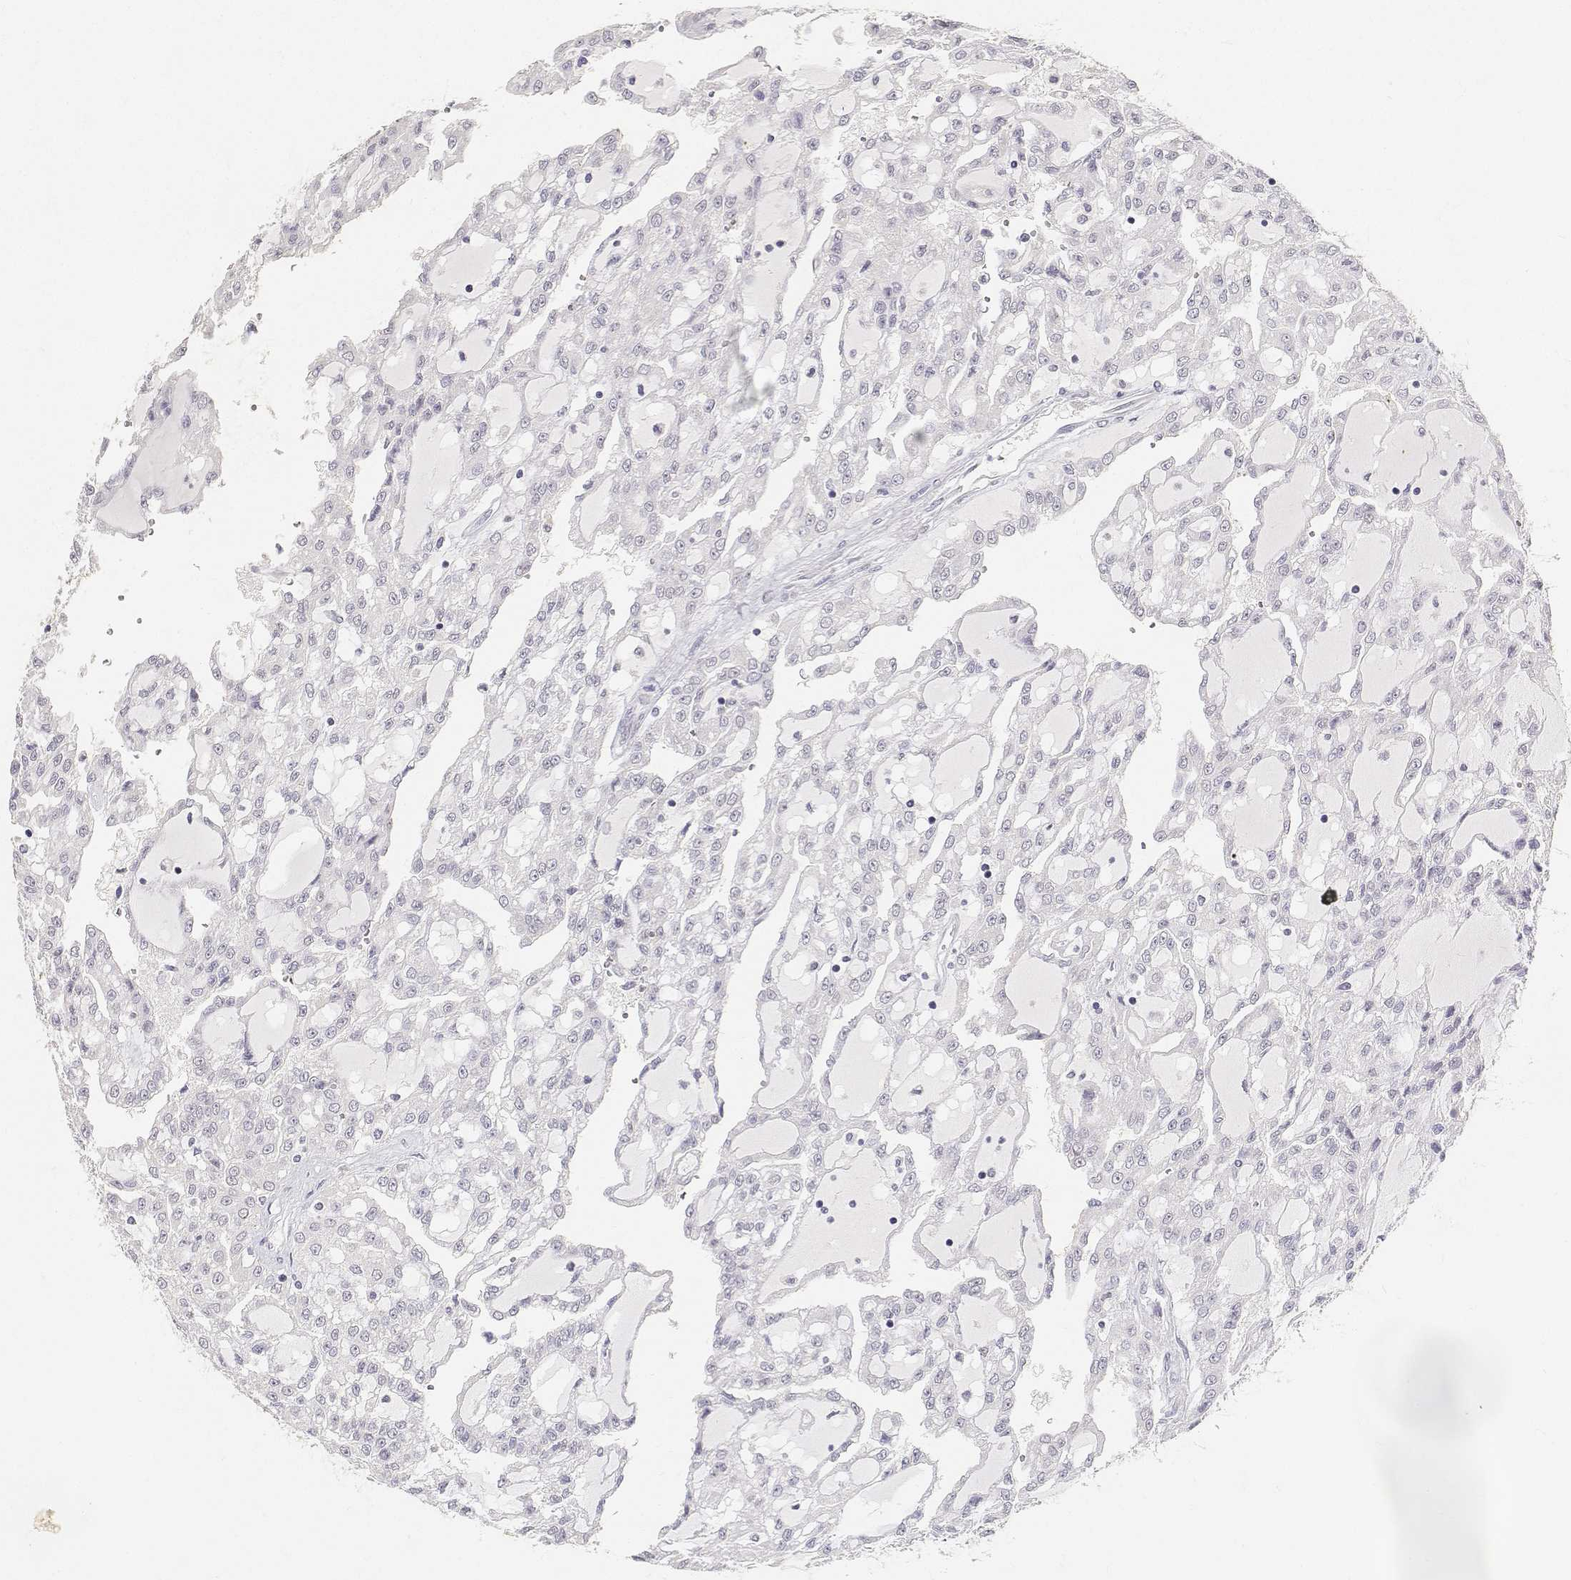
{"staining": {"intensity": "negative", "quantity": "none", "location": "none"}, "tissue": "renal cancer", "cell_type": "Tumor cells", "image_type": "cancer", "snomed": [{"axis": "morphology", "description": "Adenocarcinoma, NOS"}, {"axis": "topography", "description": "Kidney"}], "caption": "Protein analysis of renal adenocarcinoma reveals no significant staining in tumor cells.", "gene": "PAEP", "patient": {"sex": "male", "age": 63}}